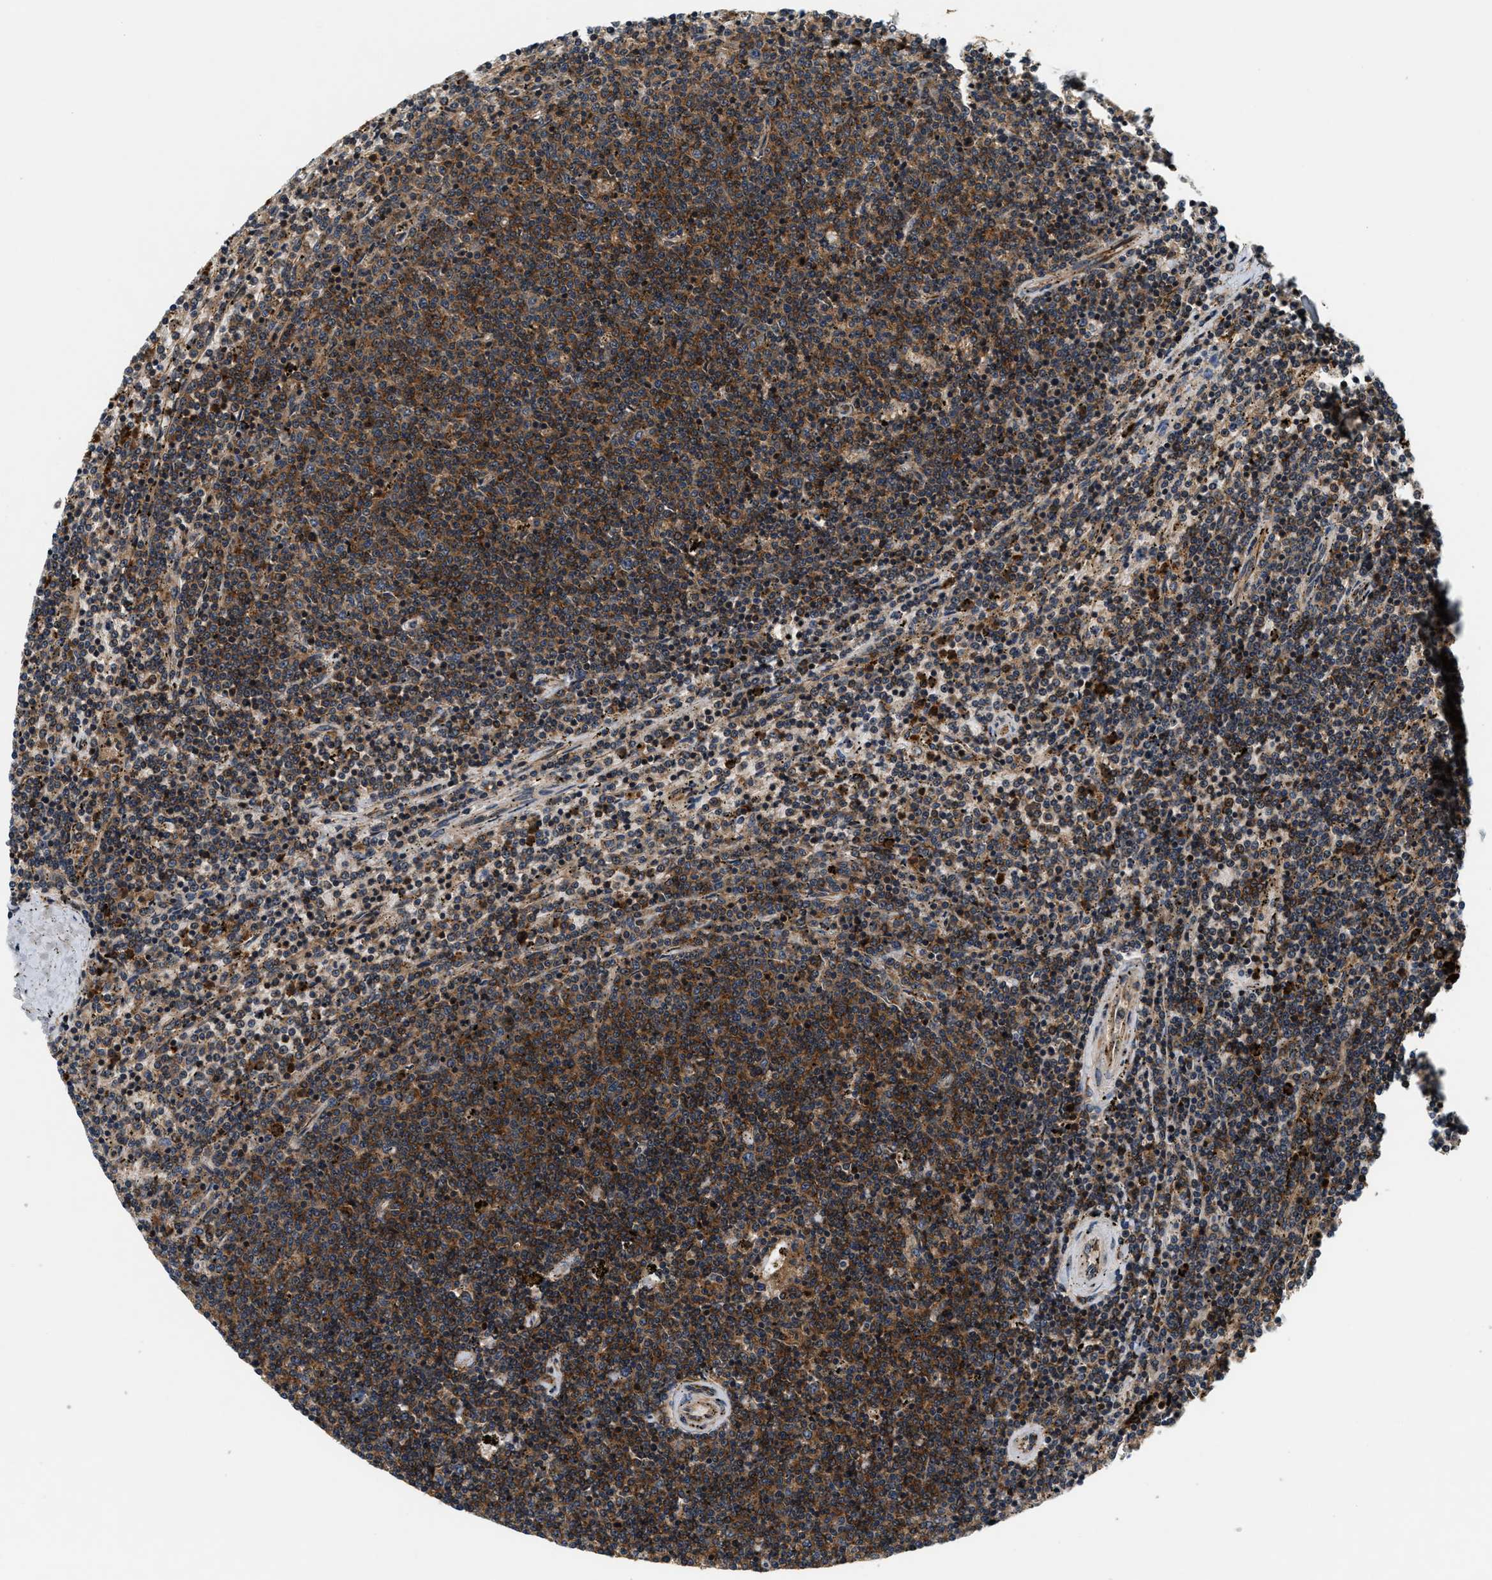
{"staining": {"intensity": "strong", "quantity": ">75%", "location": "cytoplasmic/membranous"}, "tissue": "lymphoma", "cell_type": "Tumor cells", "image_type": "cancer", "snomed": [{"axis": "morphology", "description": "Malignant lymphoma, non-Hodgkin's type, Low grade"}, {"axis": "topography", "description": "Spleen"}], "caption": "This histopathology image displays malignant lymphoma, non-Hodgkin's type (low-grade) stained with IHC to label a protein in brown. The cytoplasmic/membranous of tumor cells show strong positivity for the protein. Nuclei are counter-stained blue.", "gene": "SAMD9", "patient": {"sex": "female", "age": 50}}